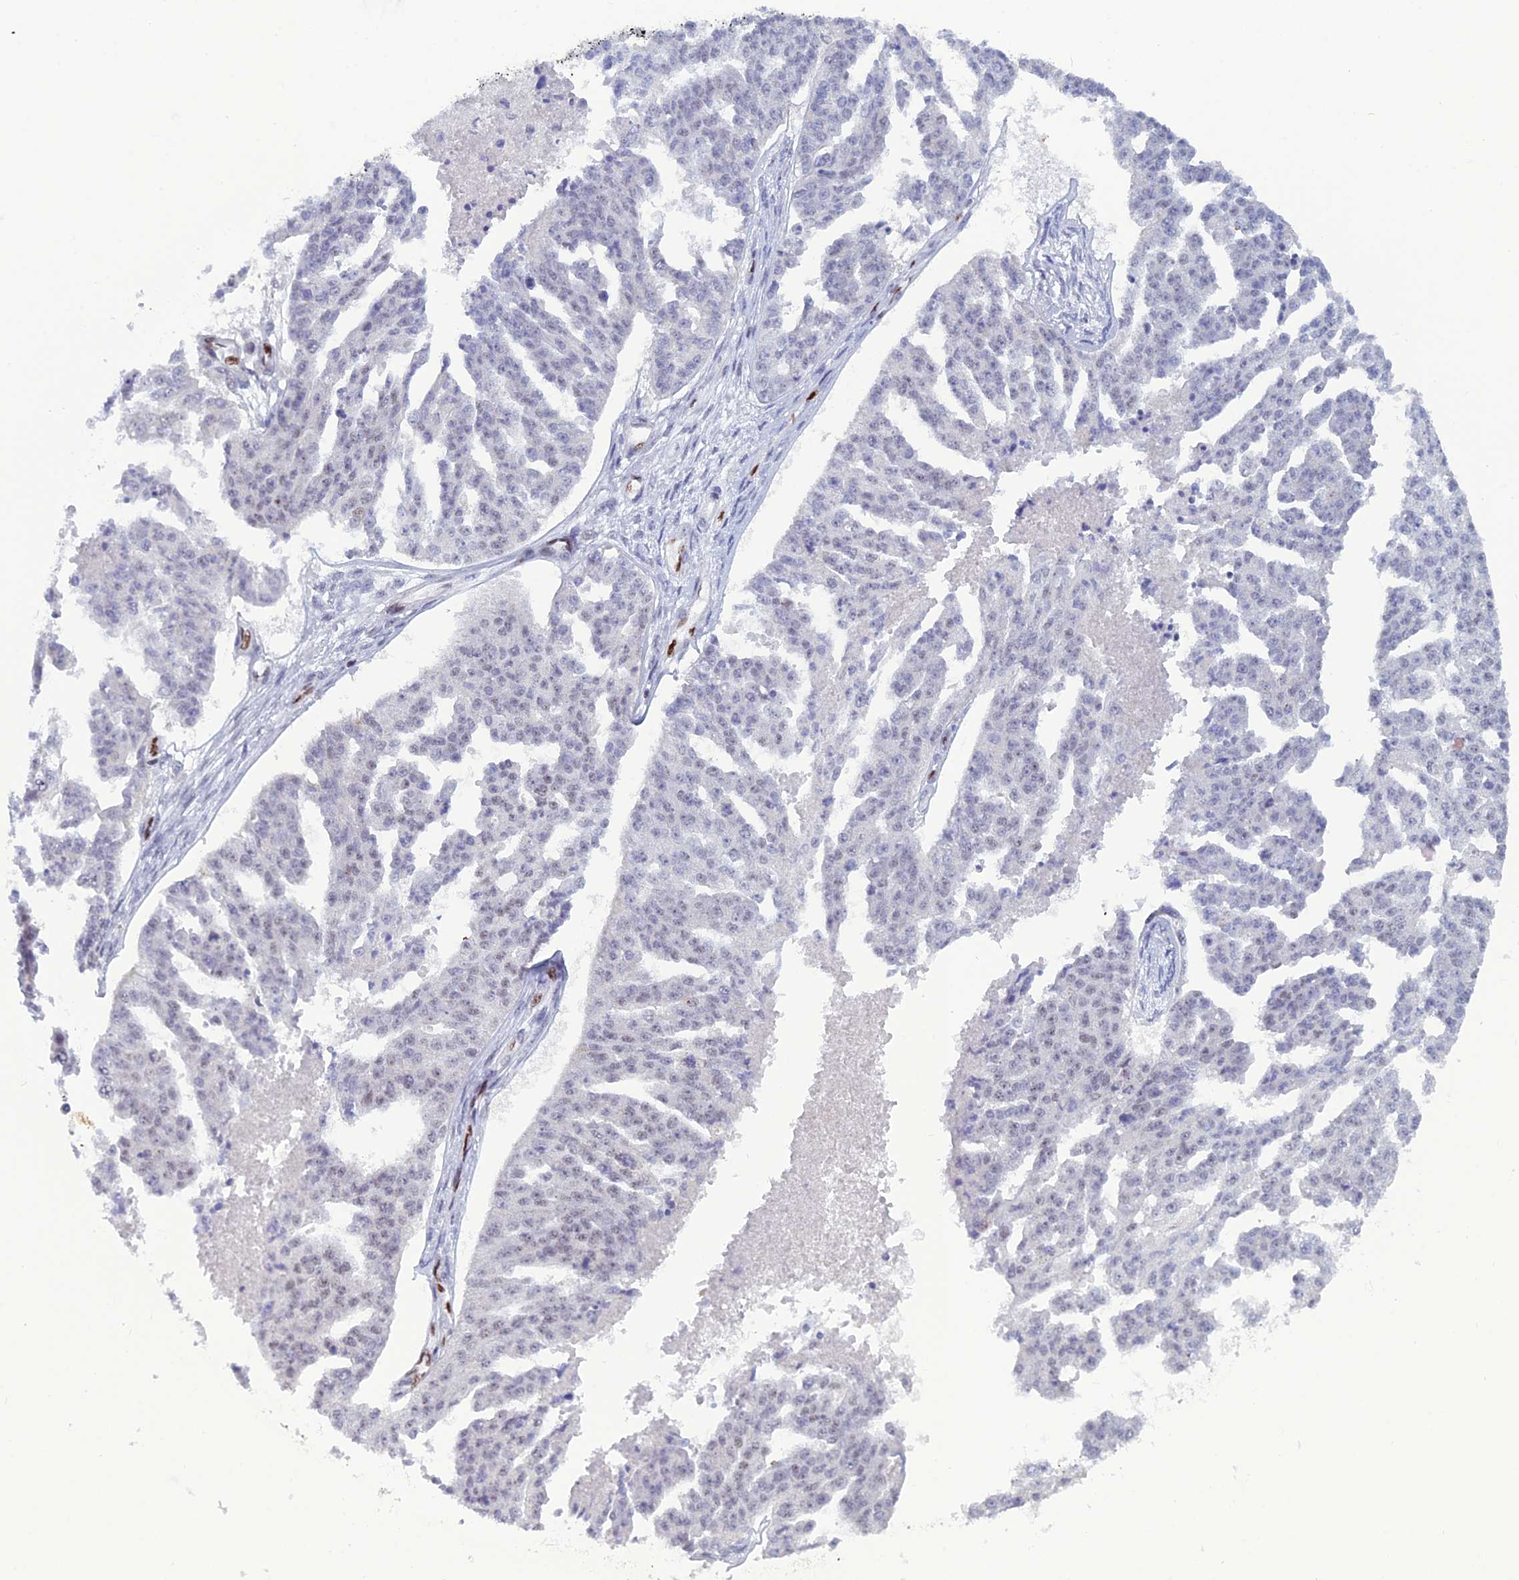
{"staining": {"intensity": "negative", "quantity": "none", "location": "none"}, "tissue": "ovarian cancer", "cell_type": "Tumor cells", "image_type": "cancer", "snomed": [{"axis": "morphology", "description": "Cystadenocarcinoma, serous, NOS"}, {"axis": "topography", "description": "Ovary"}], "caption": "Immunohistochemical staining of serous cystadenocarcinoma (ovarian) displays no significant expression in tumor cells.", "gene": "NOL4L", "patient": {"sex": "female", "age": 58}}